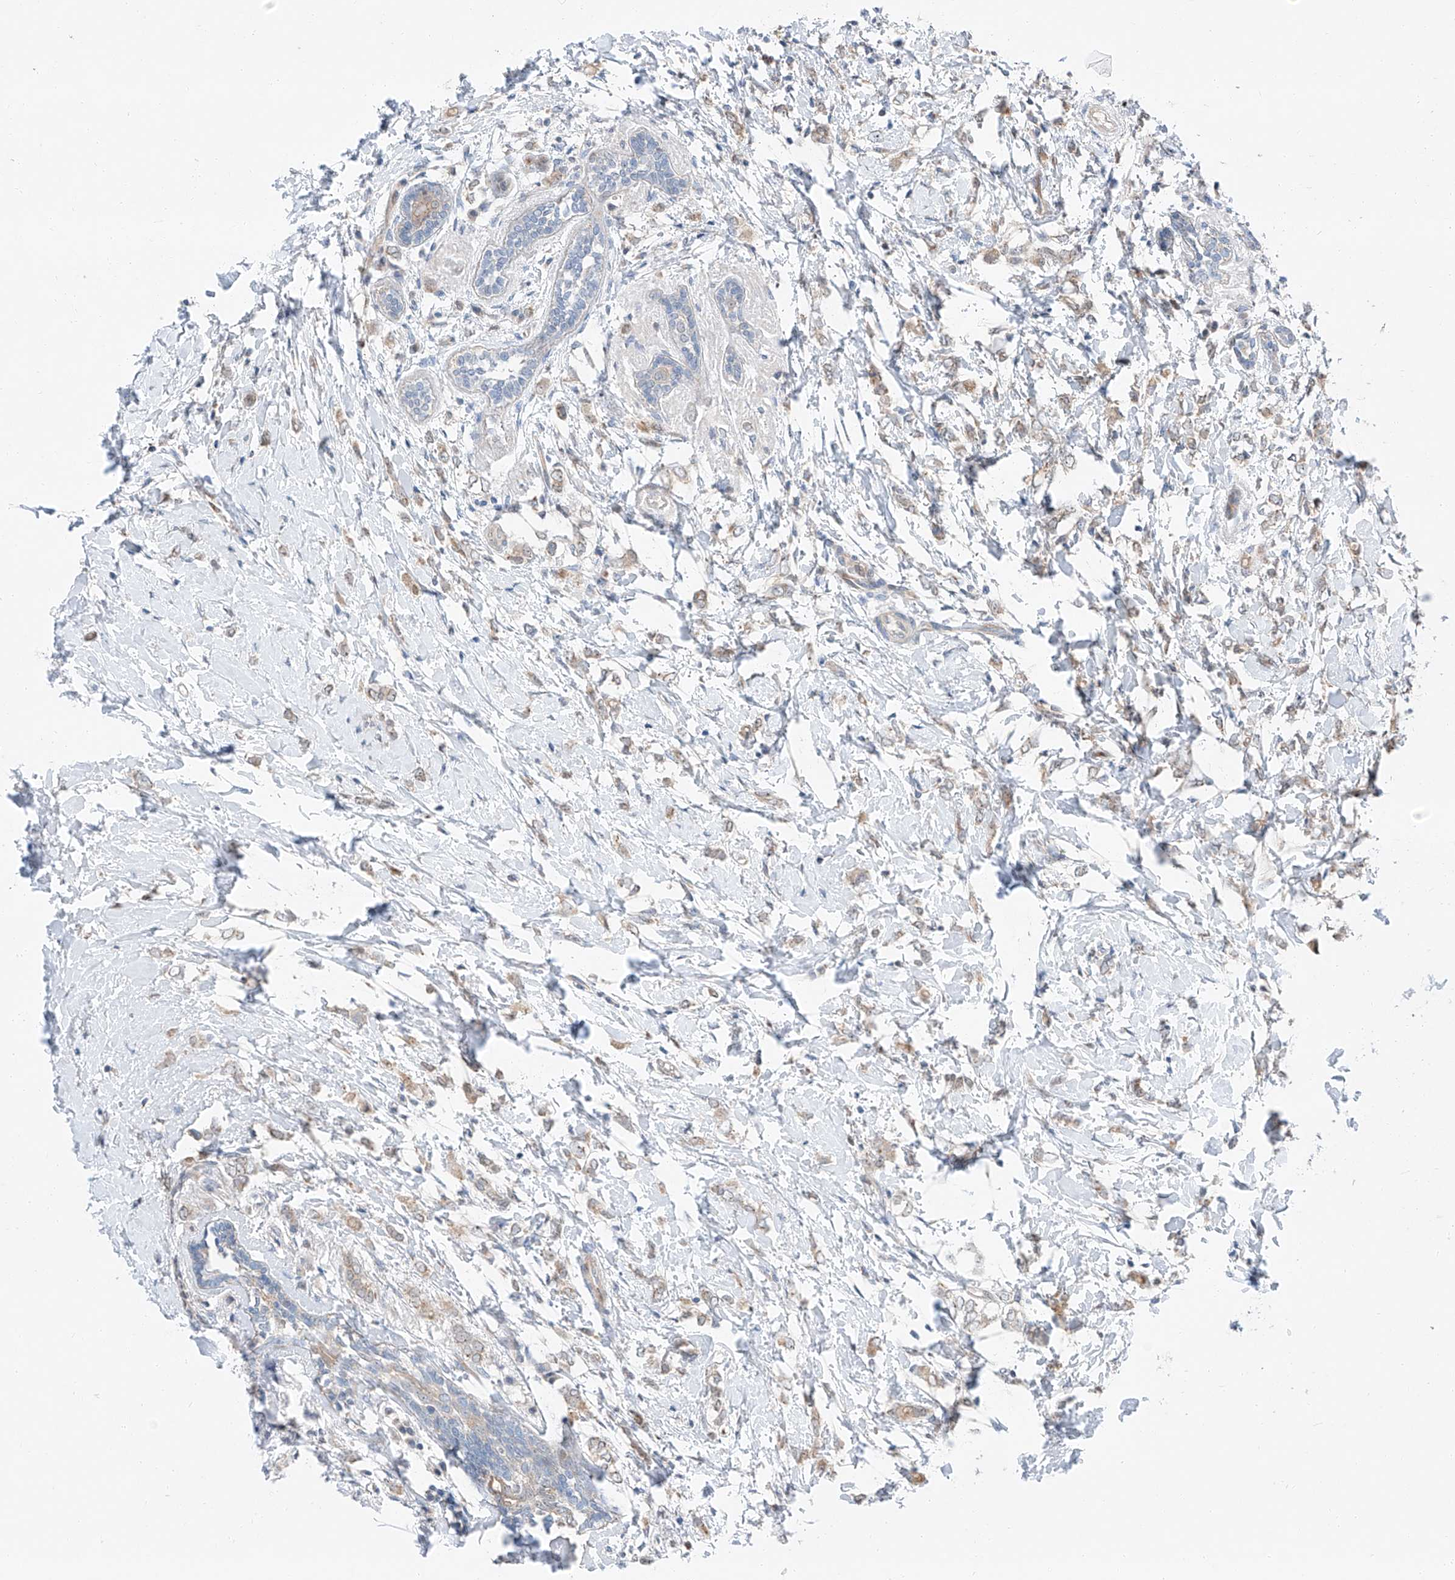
{"staining": {"intensity": "weak", "quantity": "25%-75%", "location": "cytoplasmic/membranous"}, "tissue": "breast cancer", "cell_type": "Tumor cells", "image_type": "cancer", "snomed": [{"axis": "morphology", "description": "Normal tissue, NOS"}, {"axis": "morphology", "description": "Lobular carcinoma"}, {"axis": "topography", "description": "Breast"}], "caption": "Breast cancer (lobular carcinoma) tissue reveals weak cytoplasmic/membranous staining in about 25%-75% of tumor cells (DAB = brown stain, brightfield microscopy at high magnification).", "gene": "CLDND1", "patient": {"sex": "female", "age": 47}}